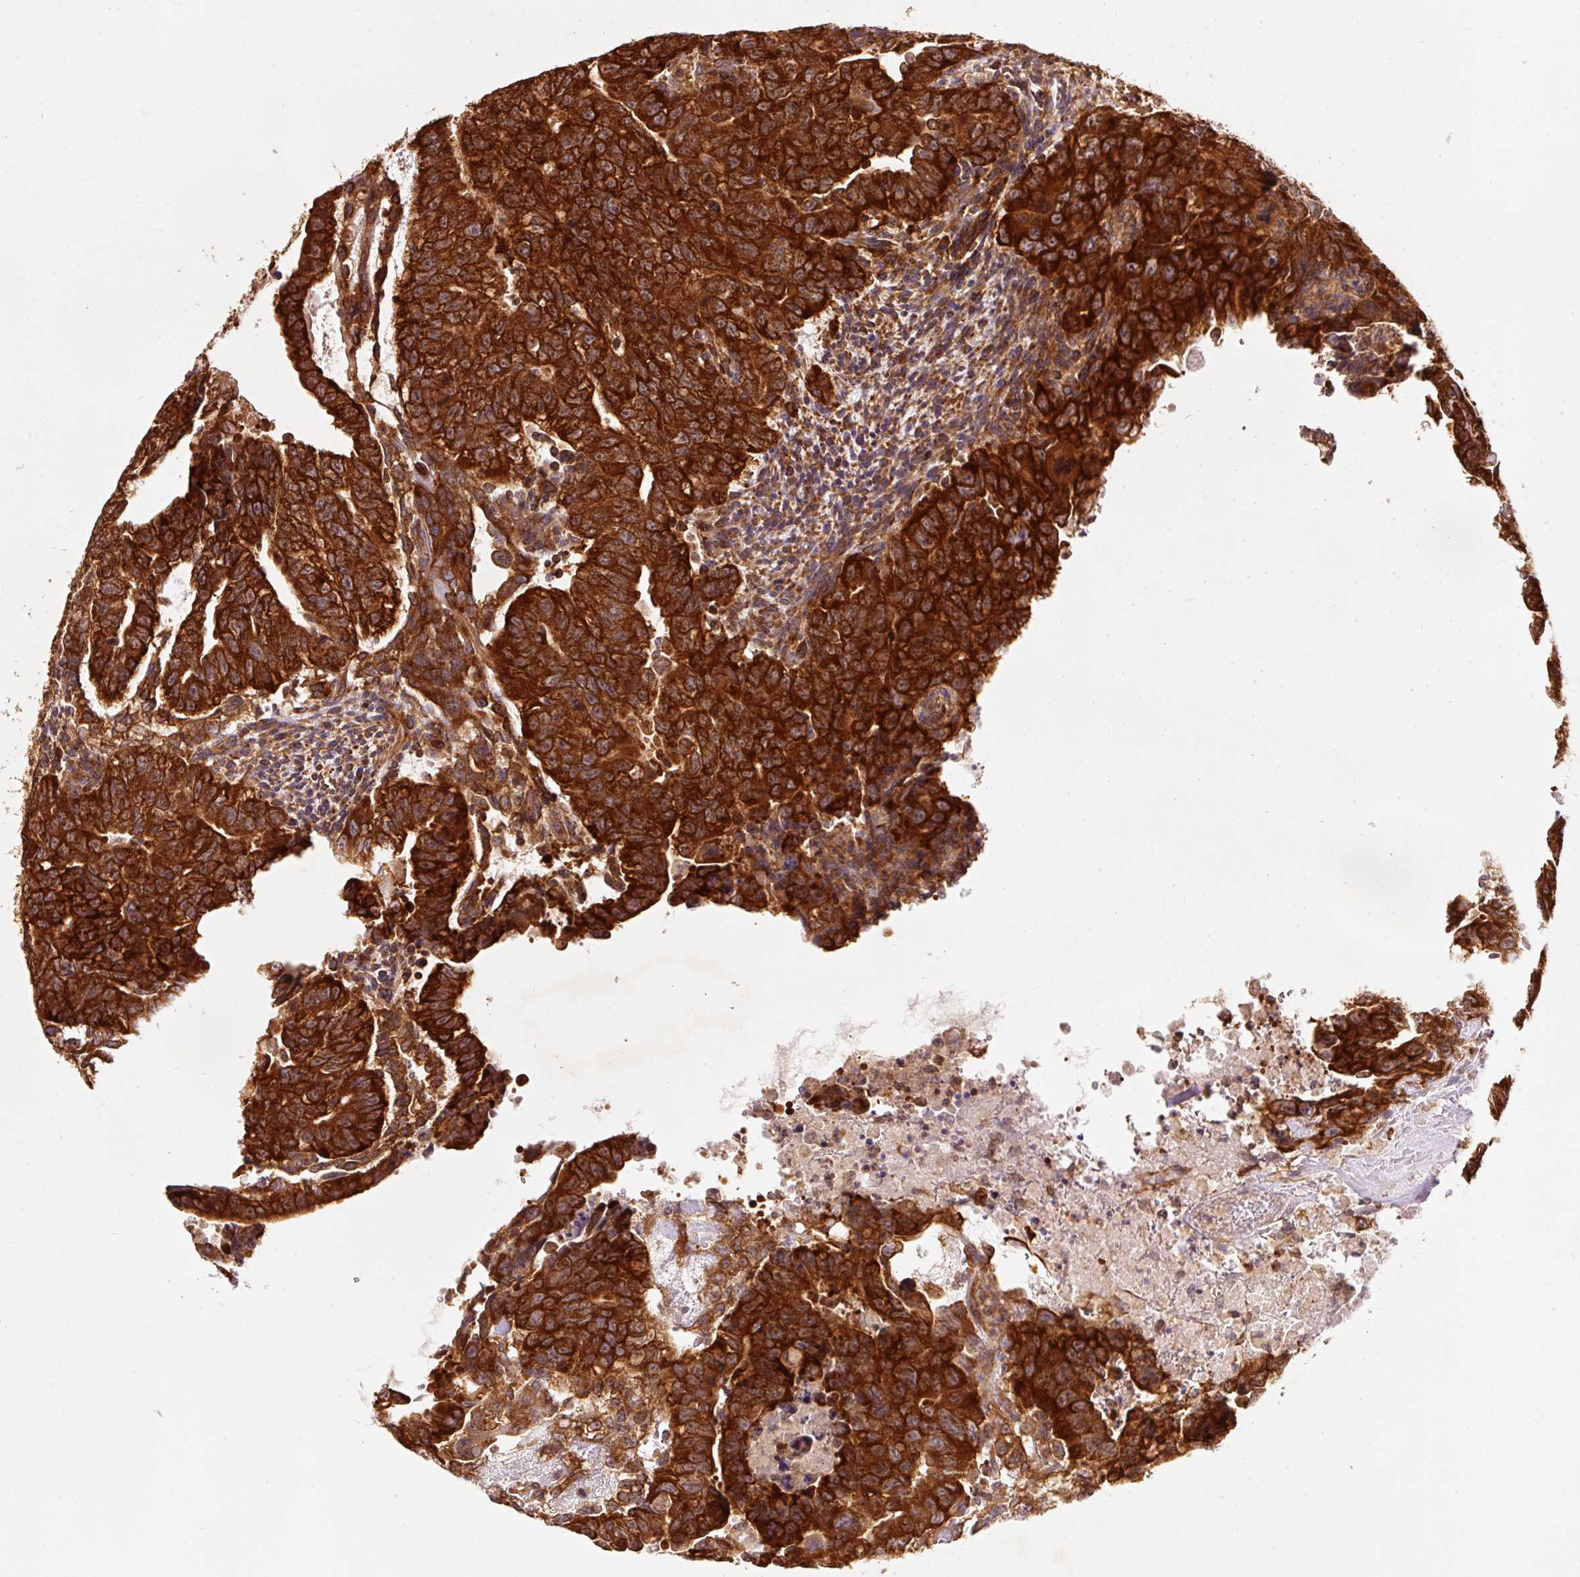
{"staining": {"intensity": "strong", "quantity": ">75%", "location": "cytoplasmic/membranous"}, "tissue": "testis cancer", "cell_type": "Tumor cells", "image_type": "cancer", "snomed": [{"axis": "morphology", "description": "Carcinoma, Embryonal, NOS"}, {"axis": "topography", "description": "Testis"}], "caption": "Strong cytoplasmic/membranous protein staining is present in approximately >75% of tumor cells in testis cancer (embryonal carcinoma).", "gene": "PDAP1", "patient": {"sex": "male", "age": 24}}